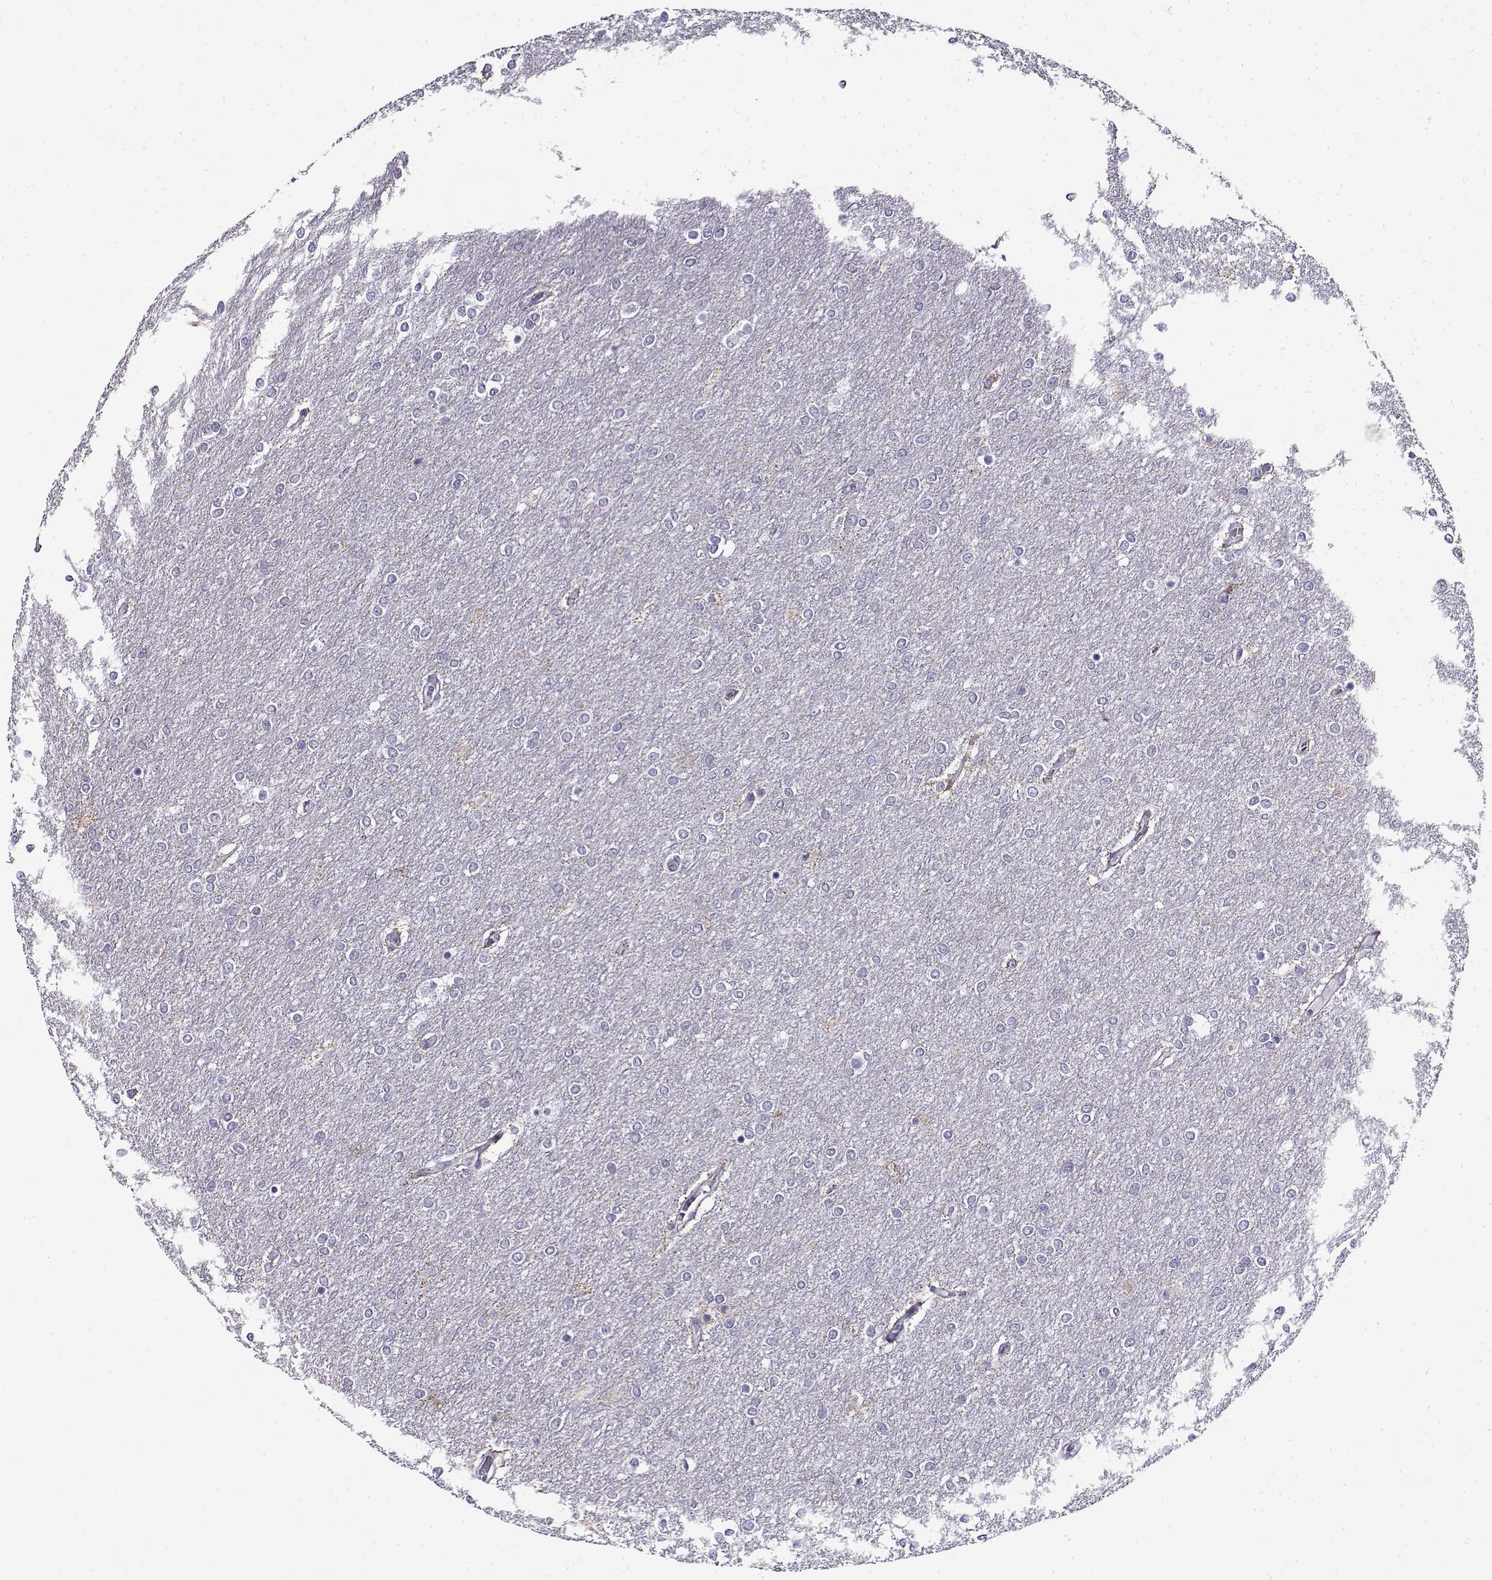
{"staining": {"intensity": "negative", "quantity": "none", "location": "none"}, "tissue": "glioma", "cell_type": "Tumor cells", "image_type": "cancer", "snomed": [{"axis": "morphology", "description": "Glioma, malignant, High grade"}, {"axis": "topography", "description": "Brain"}], "caption": "This photomicrograph is of glioma stained with immunohistochemistry to label a protein in brown with the nuclei are counter-stained blue. There is no positivity in tumor cells.", "gene": "FEZF1", "patient": {"sex": "female", "age": 61}}